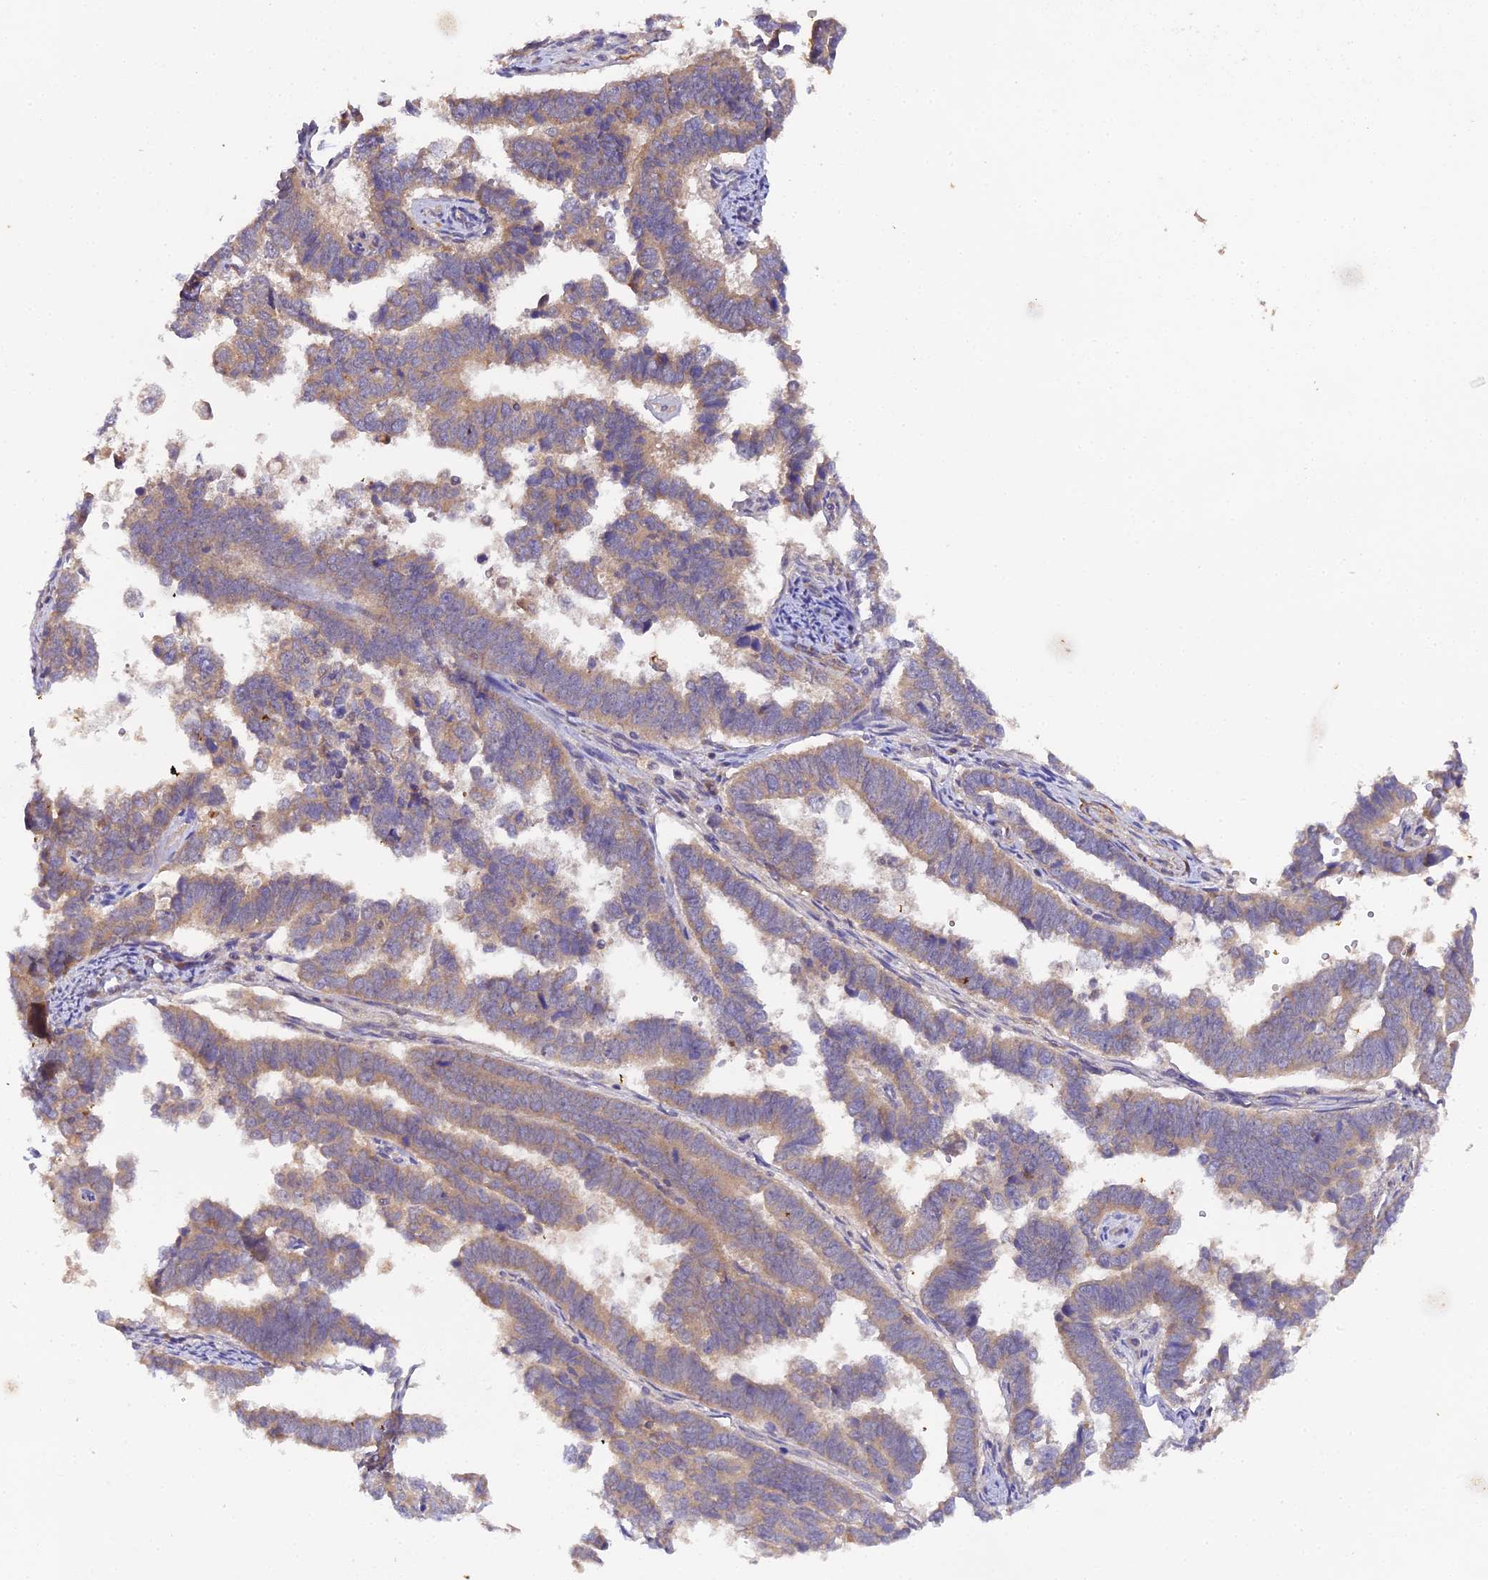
{"staining": {"intensity": "moderate", "quantity": ">75%", "location": "cytoplasmic/membranous"}, "tissue": "endometrial cancer", "cell_type": "Tumor cells", "image_type": "cancer", "snomed": [{"axis": "morphology", "description": "Adenocarcinoma, NOS"}, {"axis": "topography", "description": "Endometrium"}], "caption": "This is an image of immunohistochemistry staining of endometrial cancer (adenocarcinoma), which shows moderate positivity in the cytoplasmic/membranous of tumor cells.", "gene": "TRIM26", "patient": {"sex": "female", "age": 75}}